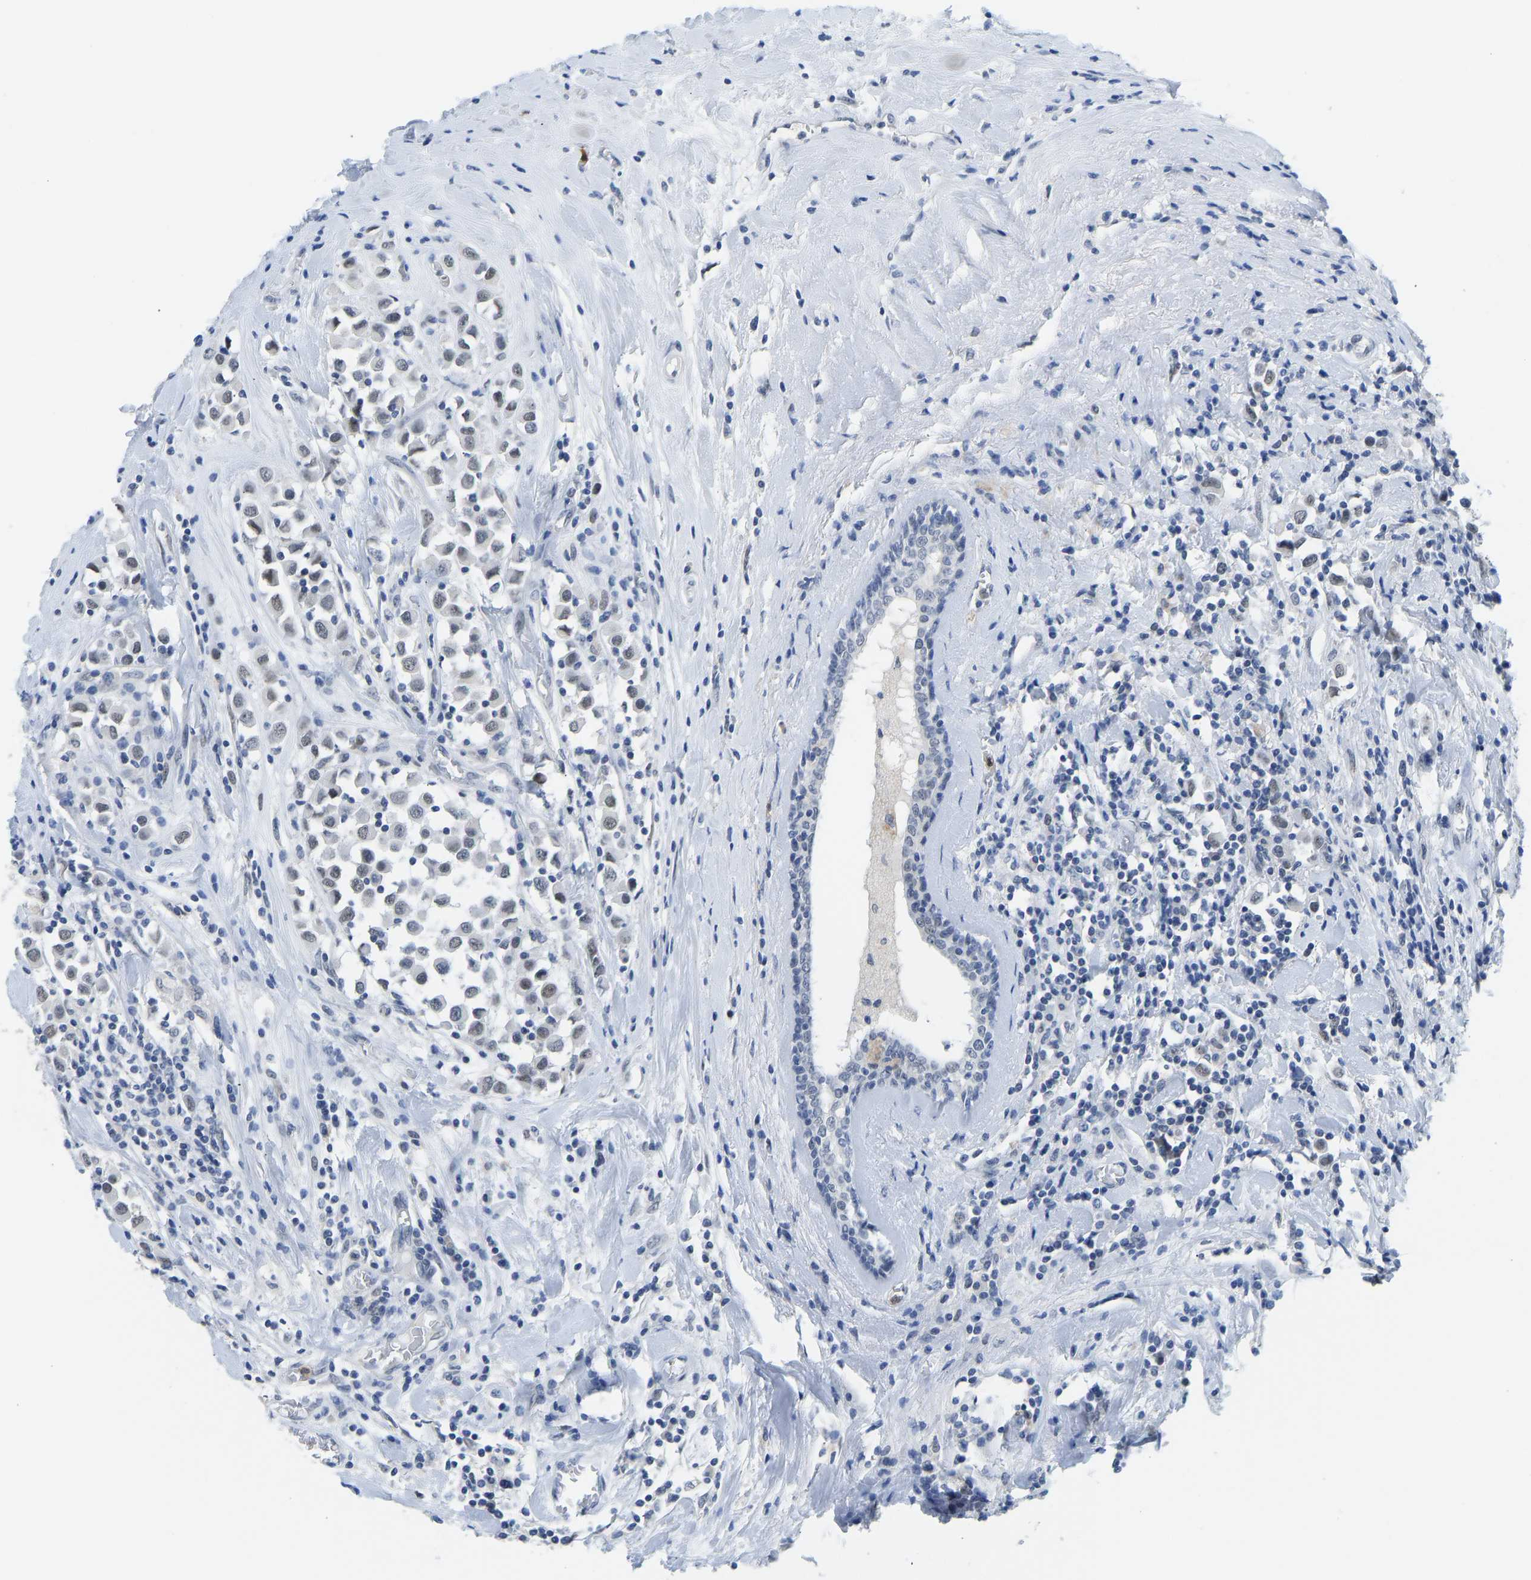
{"staining": {"intensity": "negative", "quantity": "none", "location": "none"}, "tissue": "breast cancer", "cell_type": "Tumor cells", "image_type": "cancer", "snomed": [{"axis": "morphology", "description": "Duct carcinoma"}, {"axis": "topography", "description": "Breast"}], "caption": "Tumor cells show no significant protein expression in invasive ductal carcinoma (breast). (Immunohistochemistry (ihc), brightfield microscopy, high magnification).", "gene": "TXNDC2", "patient": {"sex": "female", "age": 61}}